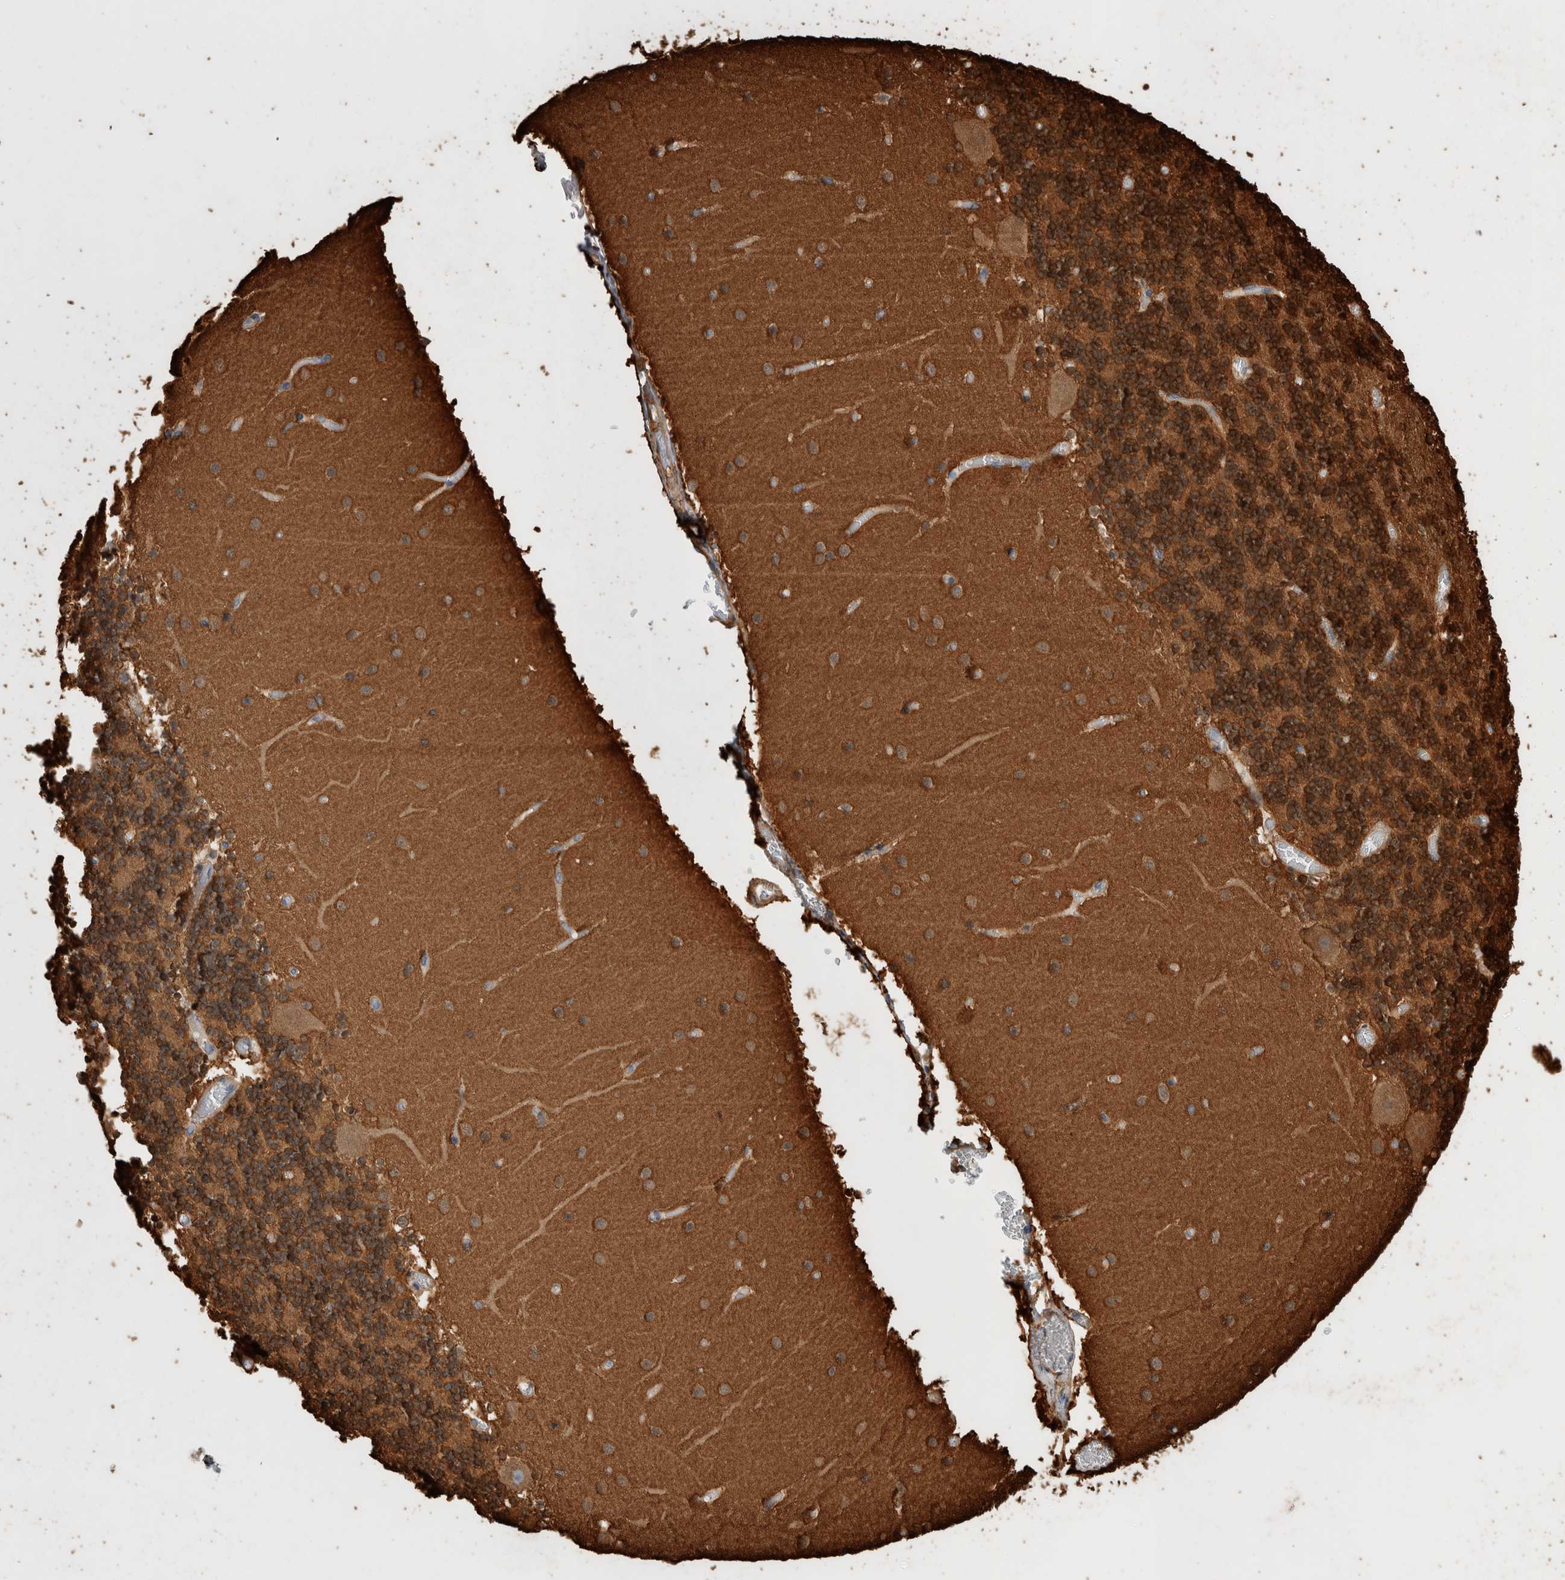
{"staining": {"intensity": "moderate", "quantity": "25%-75%", "location": "cytoplasmic/membranous"}, "tissue": "cerebellum", "cell_type": "Cells in granular layer", "image_type": "normal", "snomed": [{"axis": "morphology", "description": "Normal tissue, NOS"}, {"axis": "topography", "description": "Cerebellum"}], "caption": "An image of cerebellum stained for a protein reveals moderate cytoplasmic/membranous brown staining in cells in granular layer. The staining was performed using DAB (3,3'-diaminobenzidine) to visualize the protein expression in brown, while the nuclei were stained in blue with hematoxylin (Magnification: 20x).", "gene": "ZNF397", "patient": {"sex": "female", "age": 28}}